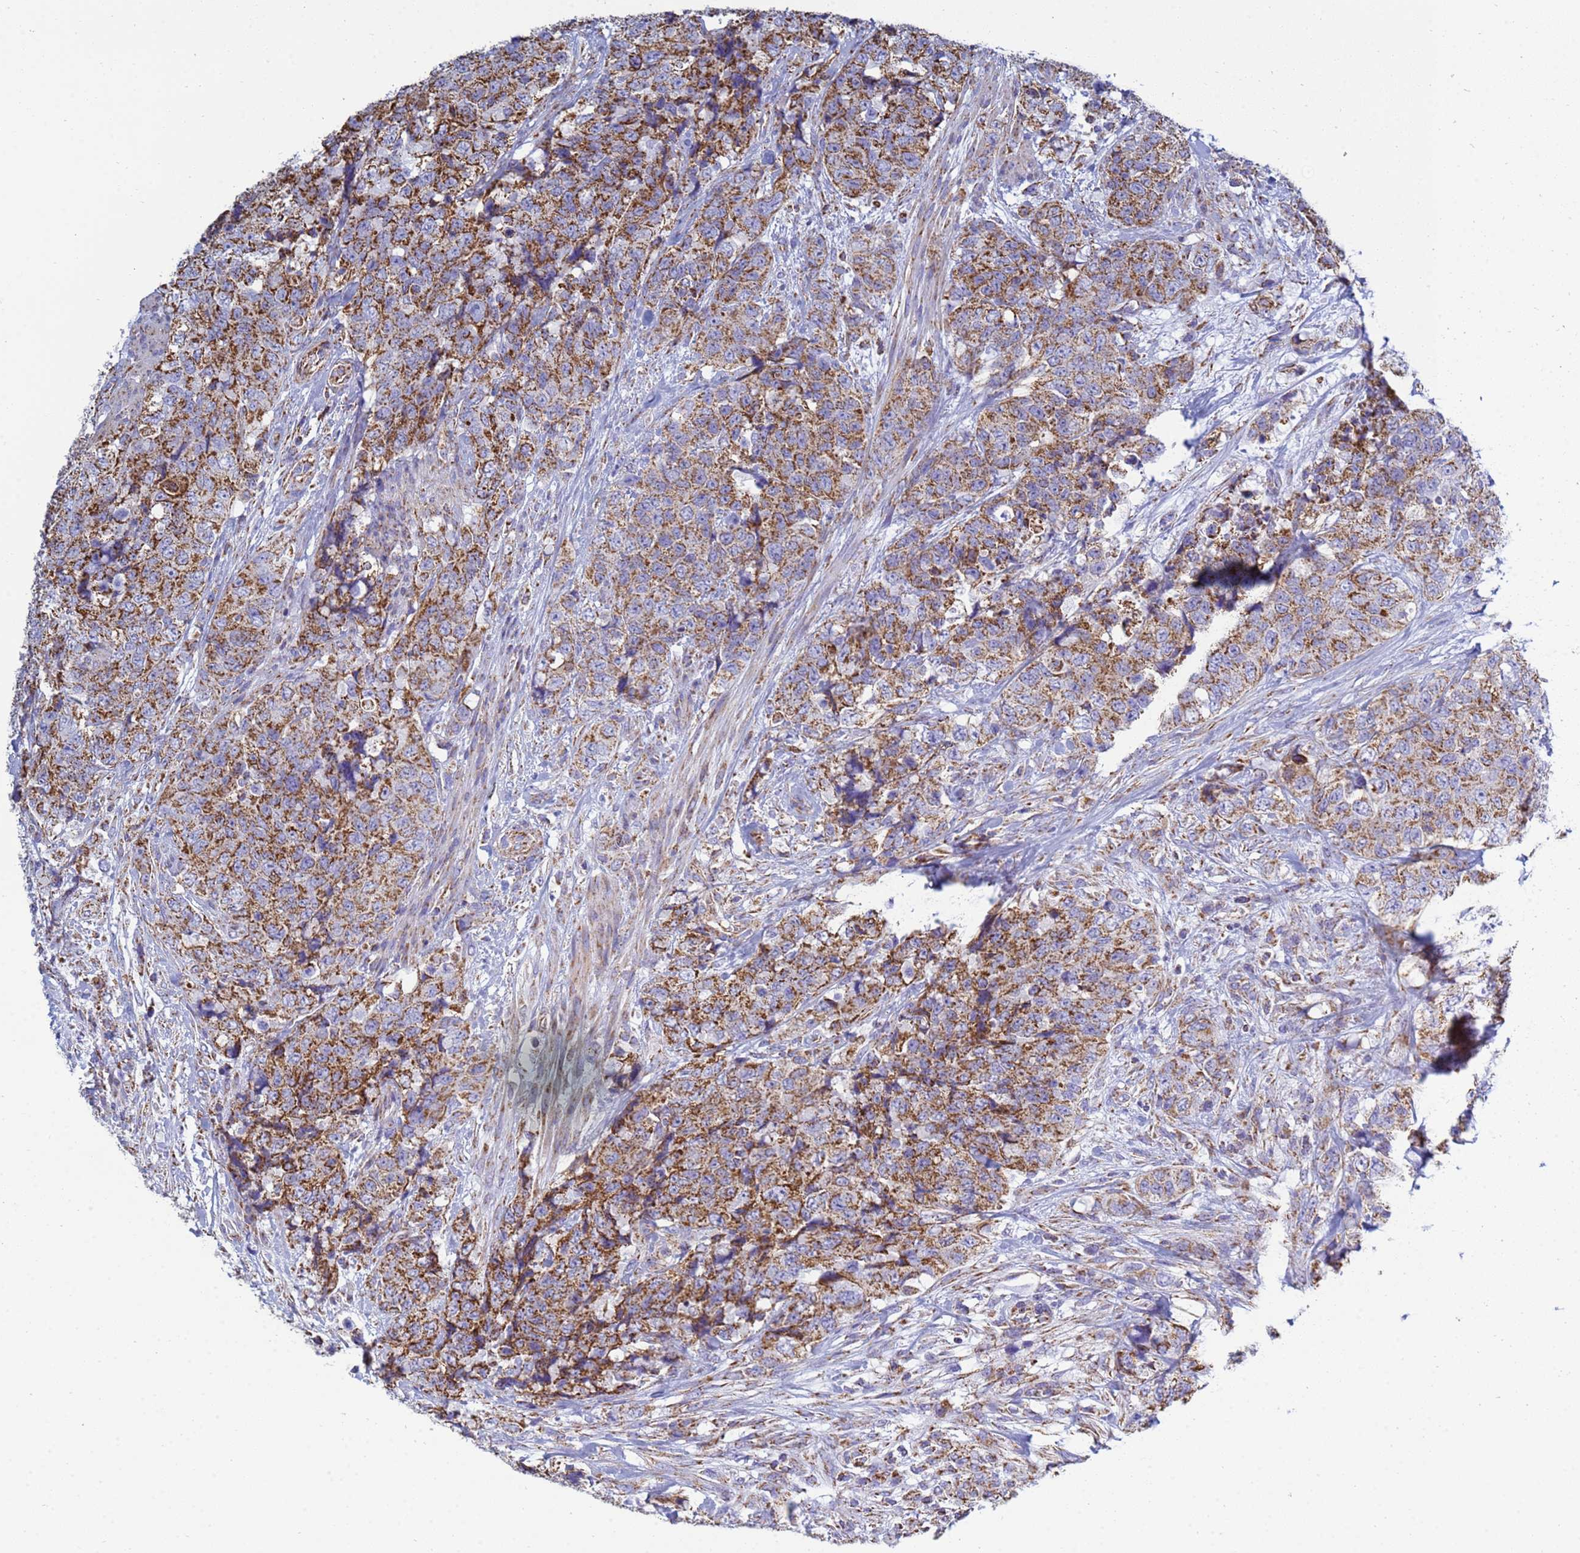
{"staining": {"intensity": "moderate", "quantity": ">75%", "location": "cytoplasmic/membranous"}, "tissue": "urothelial cancer", "cell_type": "Tumor cells", "image_type": "cancer", "snomed": [{"axis": "morphology", "description": "Urothelial carcinoma, High grade"}, {"axis": "topography", "description": "Urinary bladder"}], "caption": "IHC (DAB (3,3'-diaminobenzidine)) staining of human urothelial carcinoma (high-grade) reveals moderate cytoplasmic/membranous protein staining in approximately >75% of tumor cells.", "gene": "COQ4", "patient": {"sex": "female", "age": 78}}